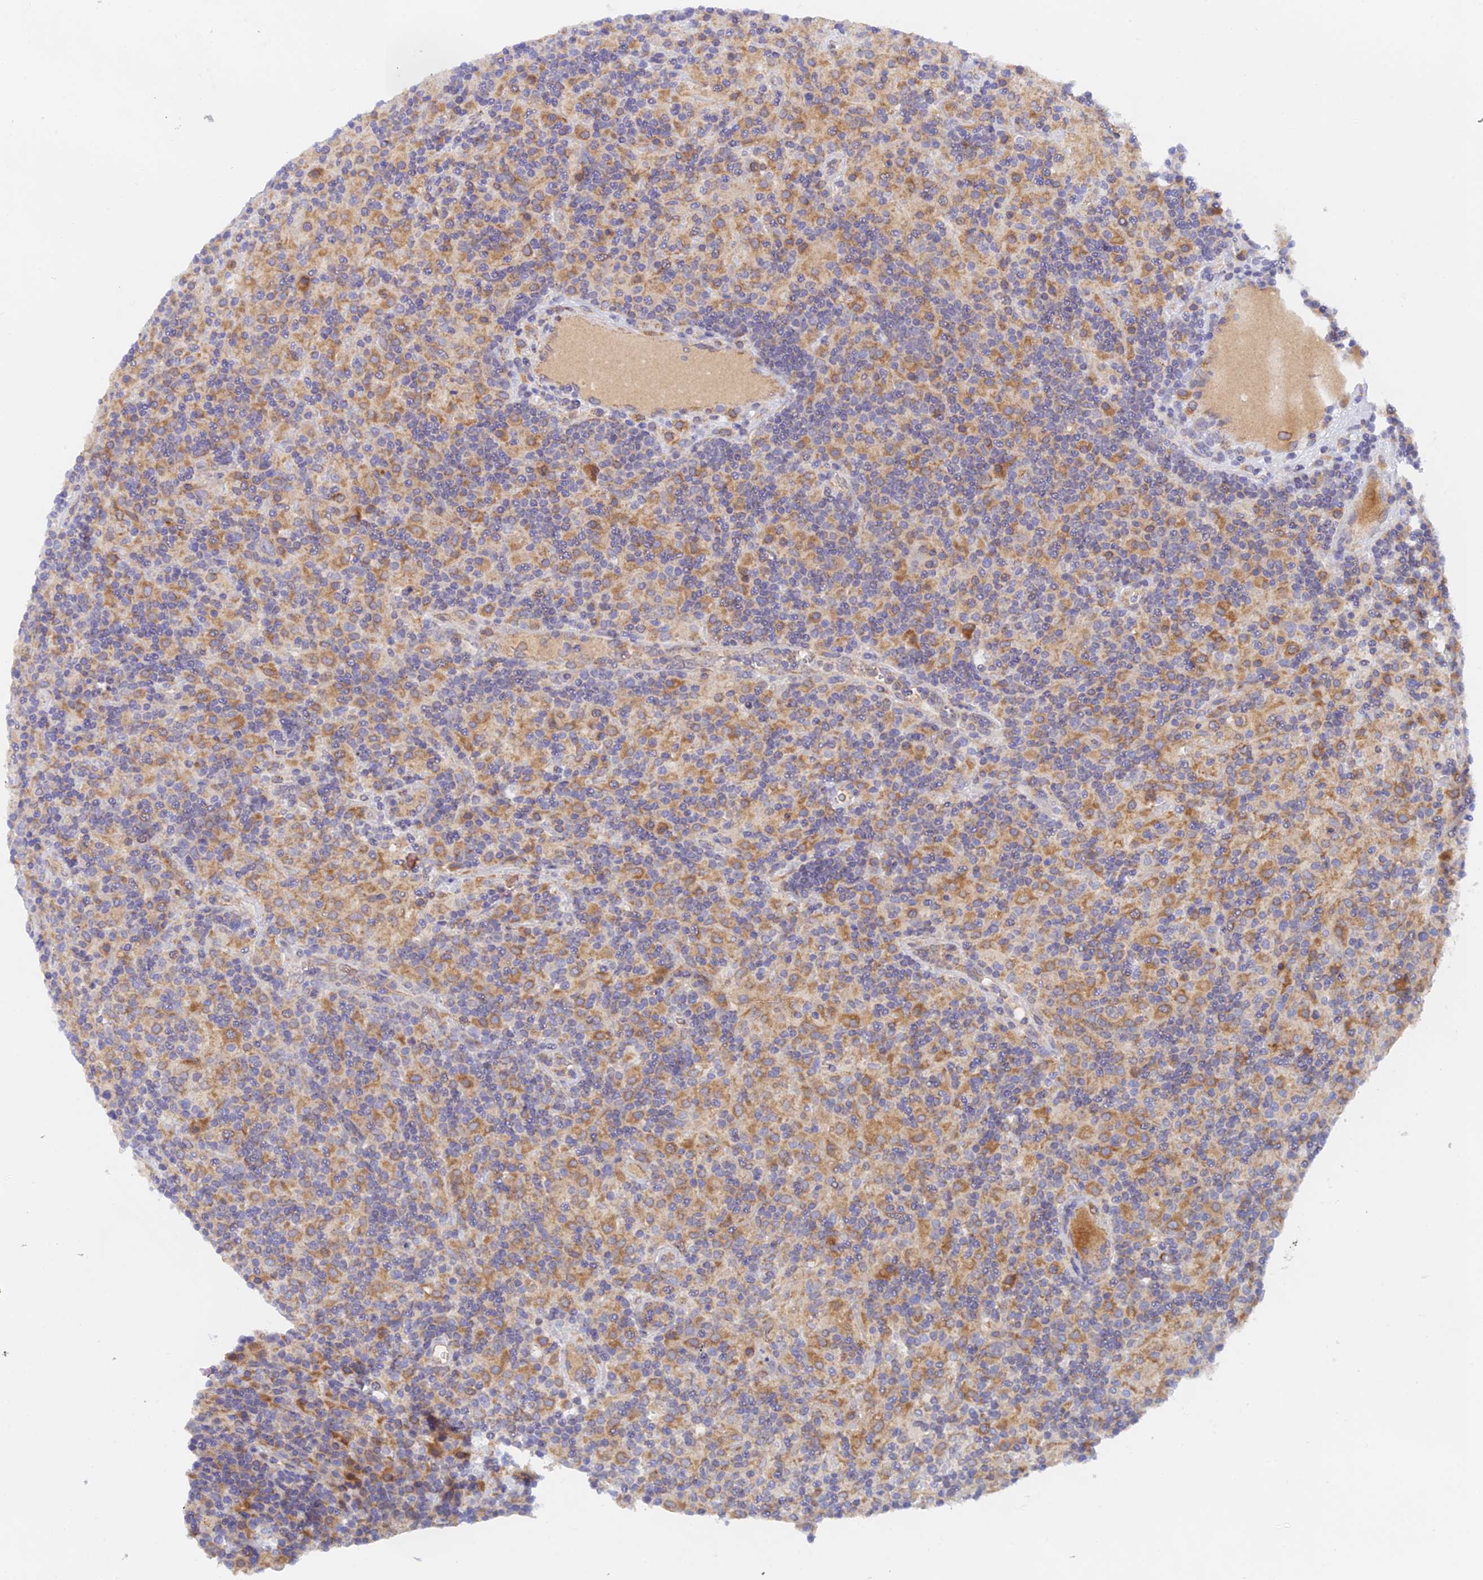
{"staining": {"intensity": "negative", "quantity": "none", "location": "none"}, "tissue": "lymphoma", "cell_type": "Tumor cells", "image_type": "cancer", "snomed": [{"axis": "morphology", "description": "Hodgkin's disease, NOS"}, {"axis": "topography", "description": "Lymph node"}], "caption": "This is a micrograph of immunohistochemistry staining of Hodgkin's disease, which shows no expression in tumor cells.", "gene": "RANBP6", "patient": {"sex": "male", "age": 70}}